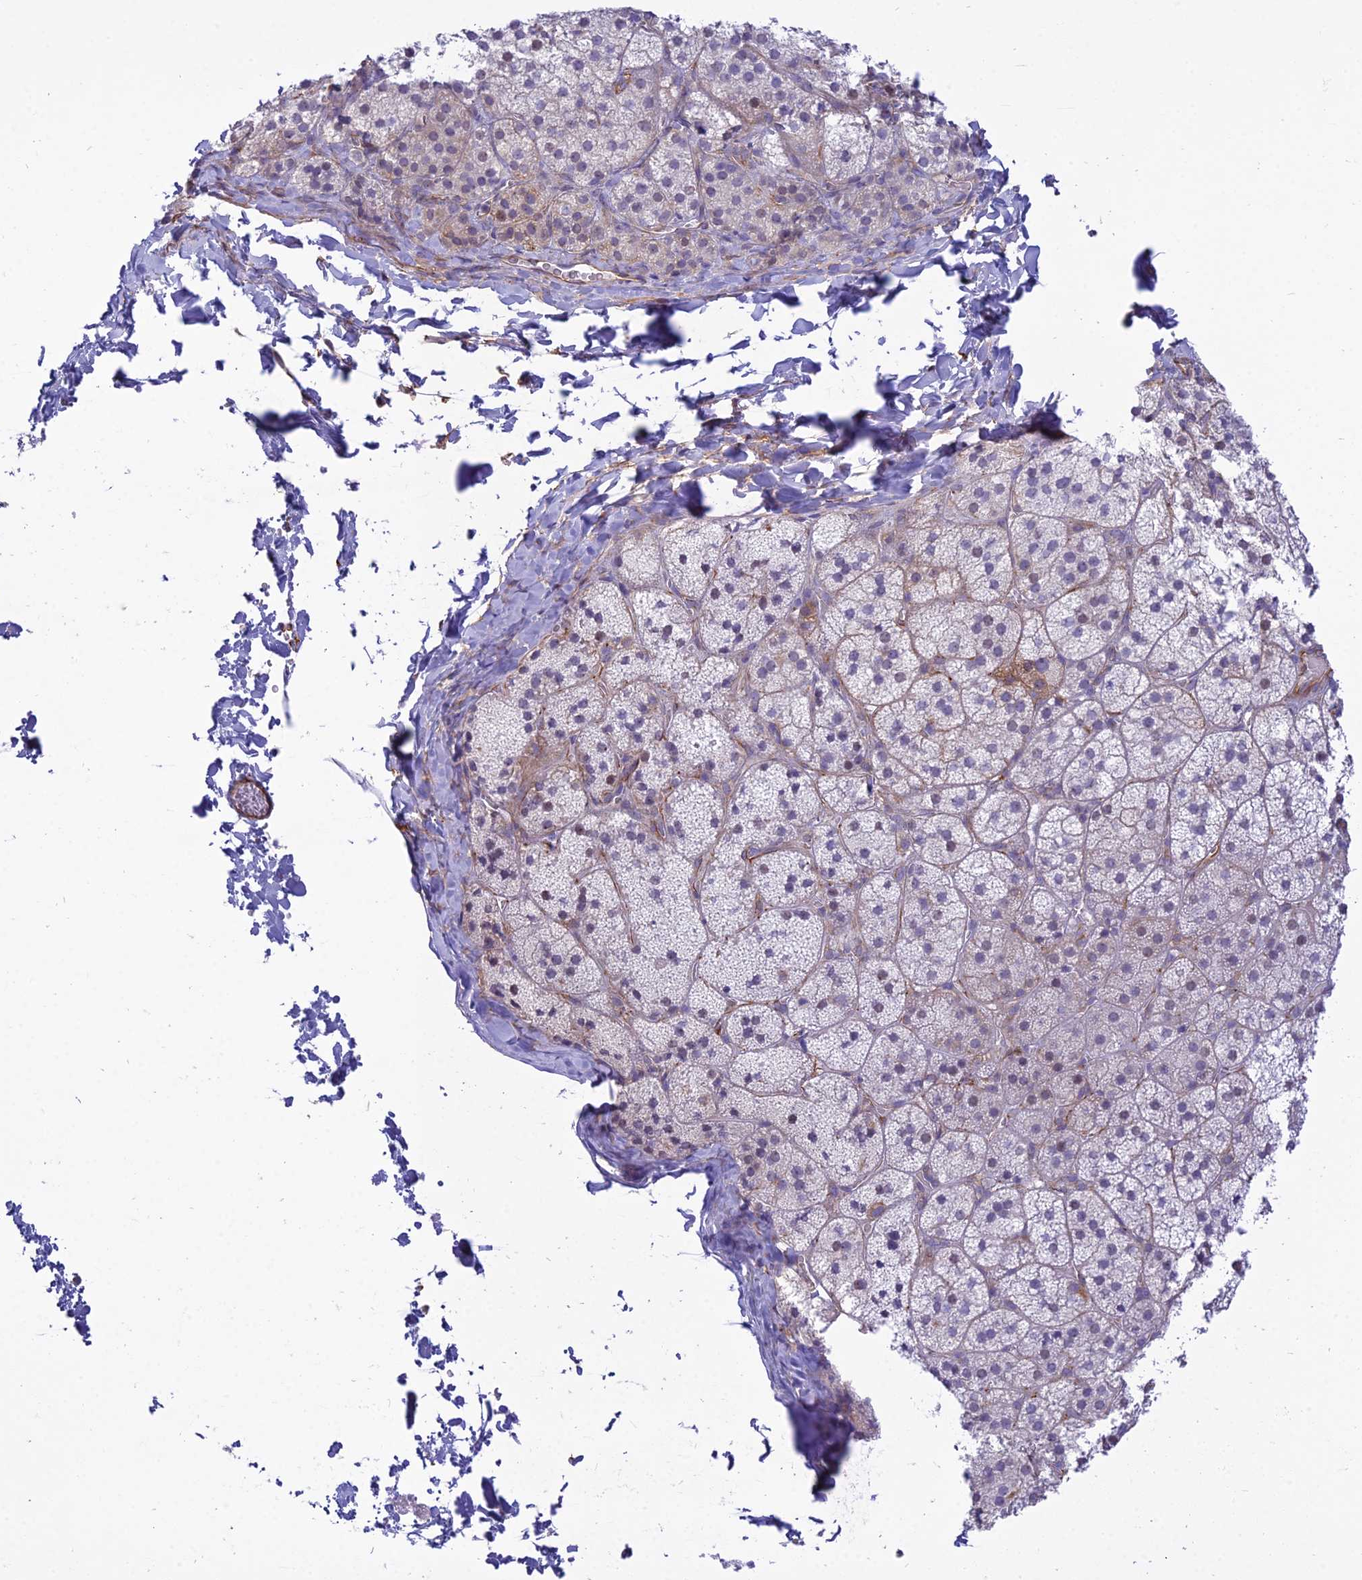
{"staining": {"intensity": "moderate", "quantity": "<25%", "location": "nuclear"}, "tissue": "adrenal gland", "cell_type": "Glandular cells", "image_type": "normal", "snomed": [{"axis": "morphology", "description": "Normal tissue, NOS"}, {"axis": "topography", "description": "Adrenal gland"}], "caption": "High-power microscopy captured an immunohistochemistry (IHC) photomicrograph of benign adrenal gland, revealing moderate nuclear staining in about <25% of glandular cells.", "gene": "SAPCD2", "patient": {"sex": "female", "age": 44}}